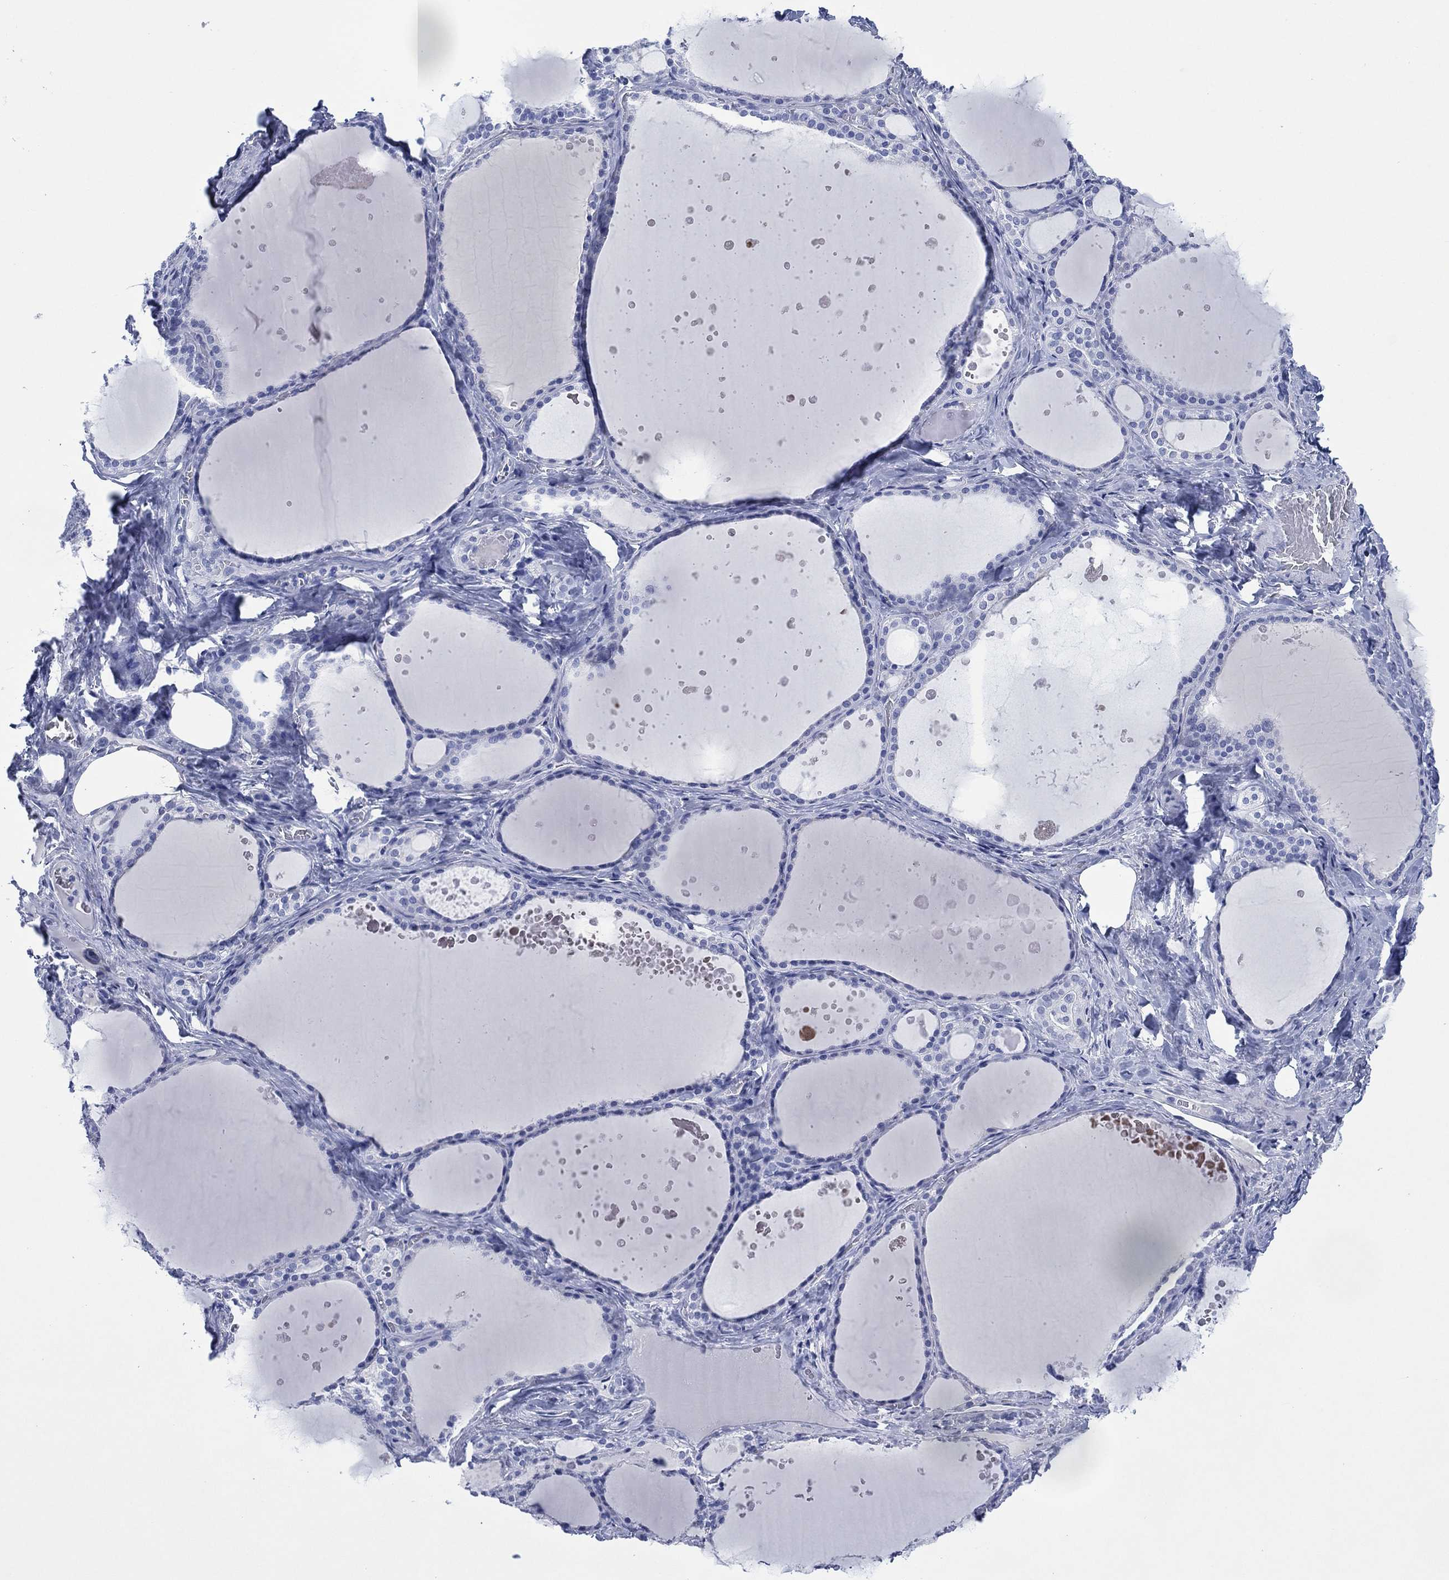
{"staining": {"intensity": "negative", "quantity": "none", "location": "none"}, "tissue": "thyroid gland", "cell_type": "Glandular cells", "image_type": "normal", "snomed": [{"axis": "morphology", "description": "Normal tissue, NOS"}, {"axis": "topography", "description": "Thyroid gland"}], "caption": "This is a histopathology image of immunohistochemistry staining of normal thyroid gland, which shows no staining in glandular cells.", "gene": "SIGLECL1", "patient": {"sex": "male", "age": 63}}